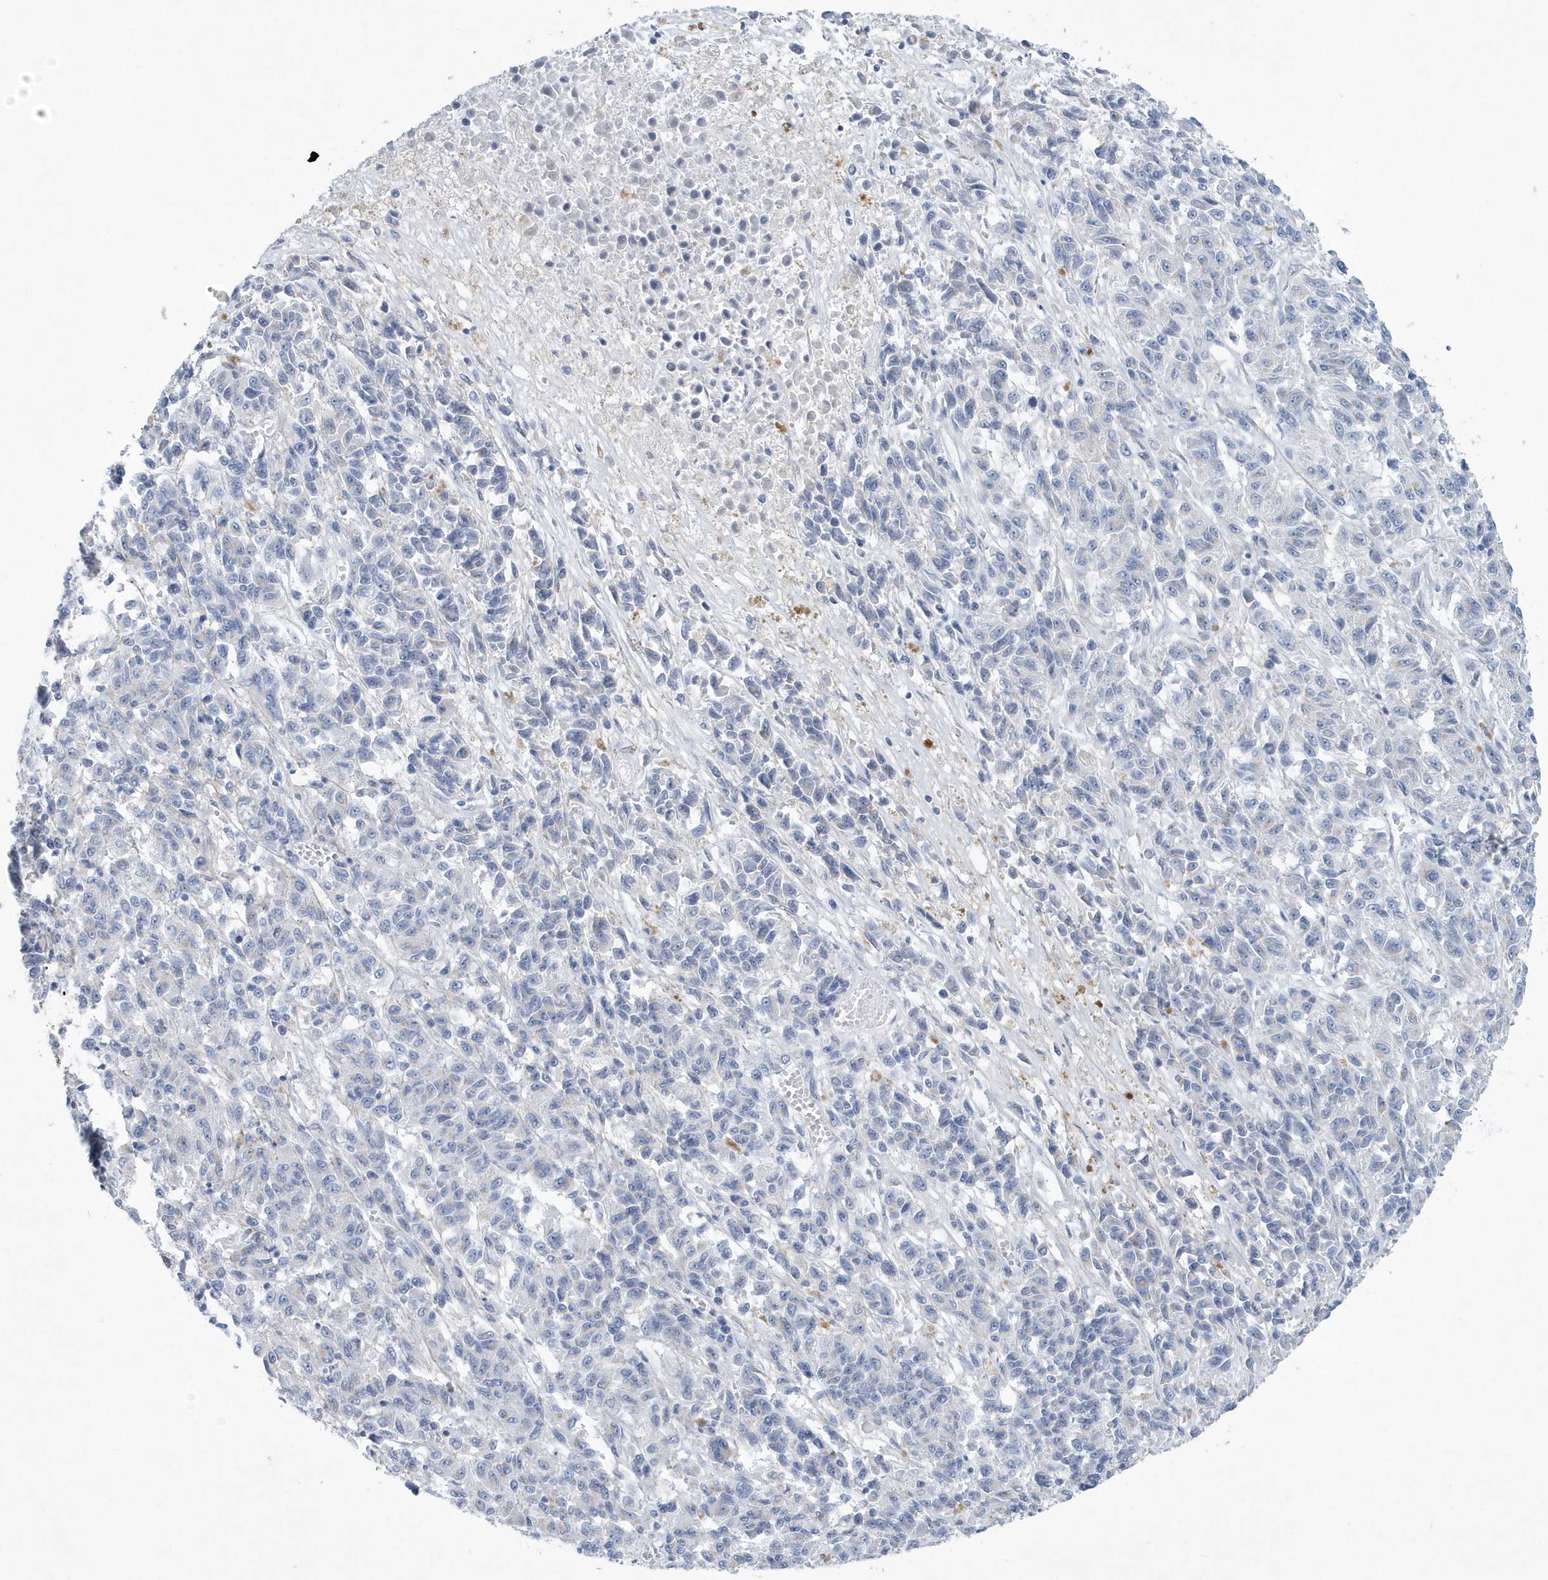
{"staining": {"intensity": "negative", "quantity": "none", "location": "none"}, "tissue": "melanoma", "cell_type": "Tumor cells", "image_type": "cancer", "snomed": [{"axis": "morphology", "description": "Malignant melanoma, Metastatic site"}, {"axis": "topography", "description": "Lung"}], "caption": "High magnification brightfield microscopy of melanoma stained with DAB (brown) and counterstained with hematoxylin (blue): tumor cells show no significant positivity.", "gene": "SPATA18", "patient": {"sex": "male", "age": 64}}